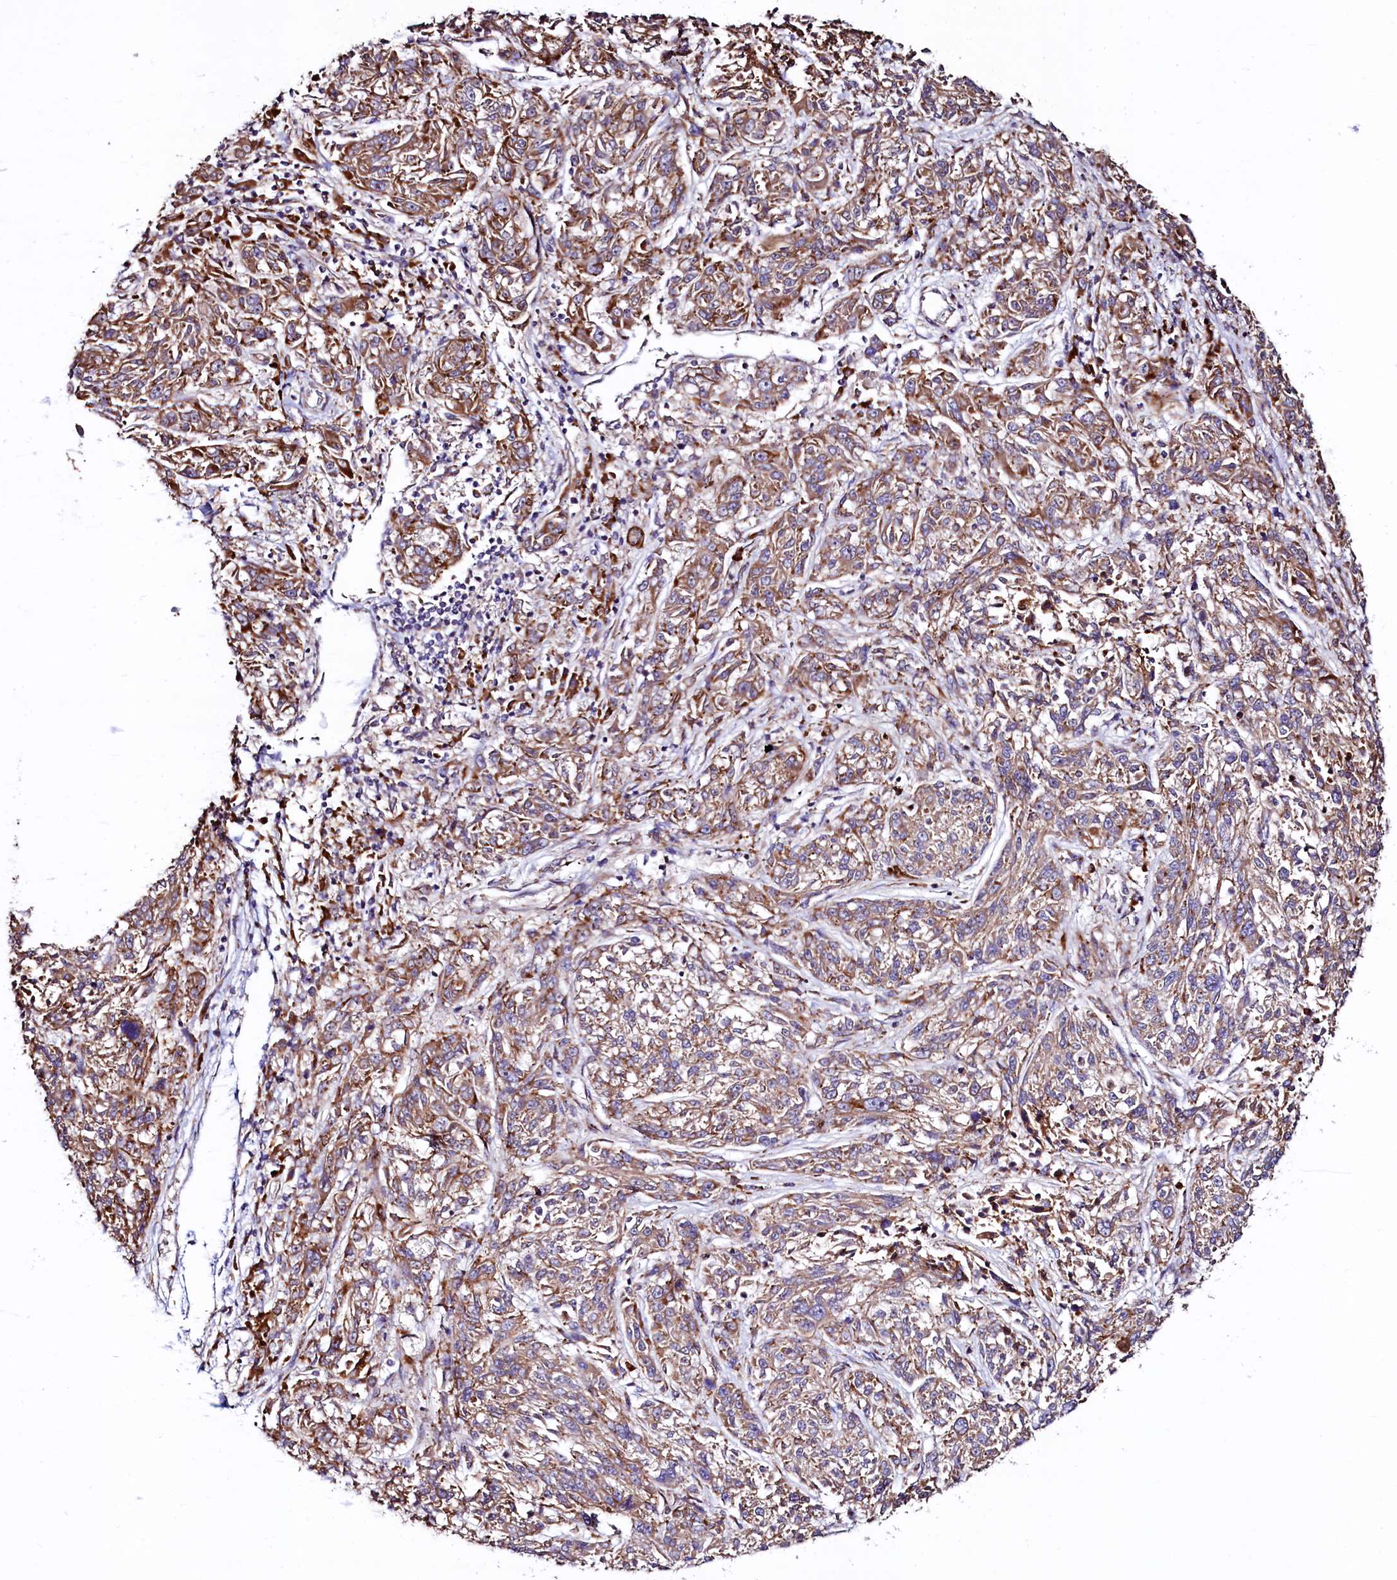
{"staining": {"intensity": "moderate", "quantity": ">75%", "location": "cytoplasmic/membranous"}, "tissue": "melanoma", "cell_type": "Tumor cells", "image_type": "cancer", "snomed": [{"axis": "morphology", "description": "Malignant melanoma, NOS"}, {"axis": "topography", "description": "Skin"}], "caption": "This is a histology image of immunohistochemistry staining of melanoma, which shows moderate positivity in the cytoplasmic/membranous of tumor cells.", "gene": "C5orf15", "patient": {"sex": "male", "age": 53}}